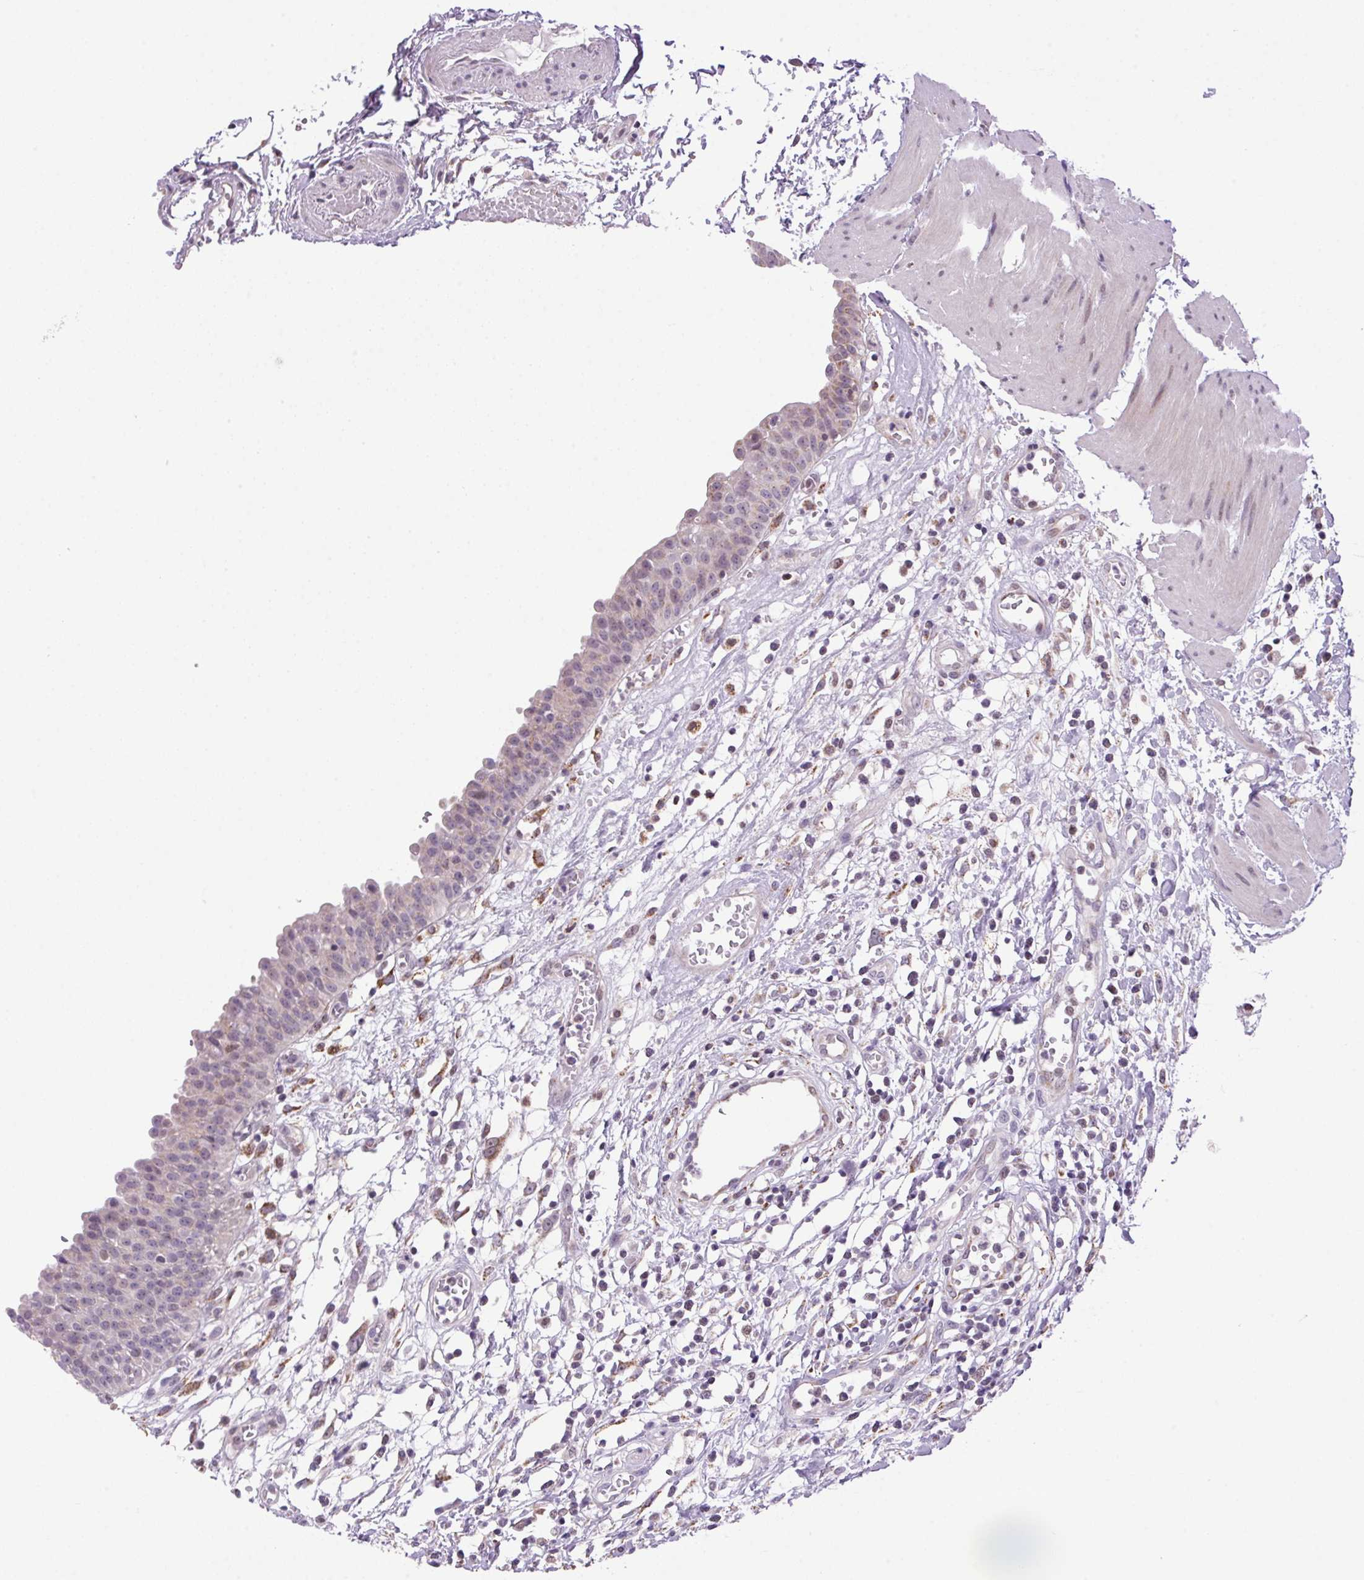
{"staining": {"intensity": "weak", "quantity": "<25%", "location": "cytoplasmic/membranous,nuclear"}, "tissue": "urinary bladder", "cell_type": "Urothelial cells", "image_type": "normal", "snomed": [{"axis": "morphology", "description": "Normal tissue, NOS"}, {"axis": "topography", "description": "Urinary bladder"}], "caption": "Immunohistochemistry of unremarkable urinary bladder reveals no expression in urothelial cells.", "gene": "AKR1E2", "patient": {"sex": "male", "age": 64}}